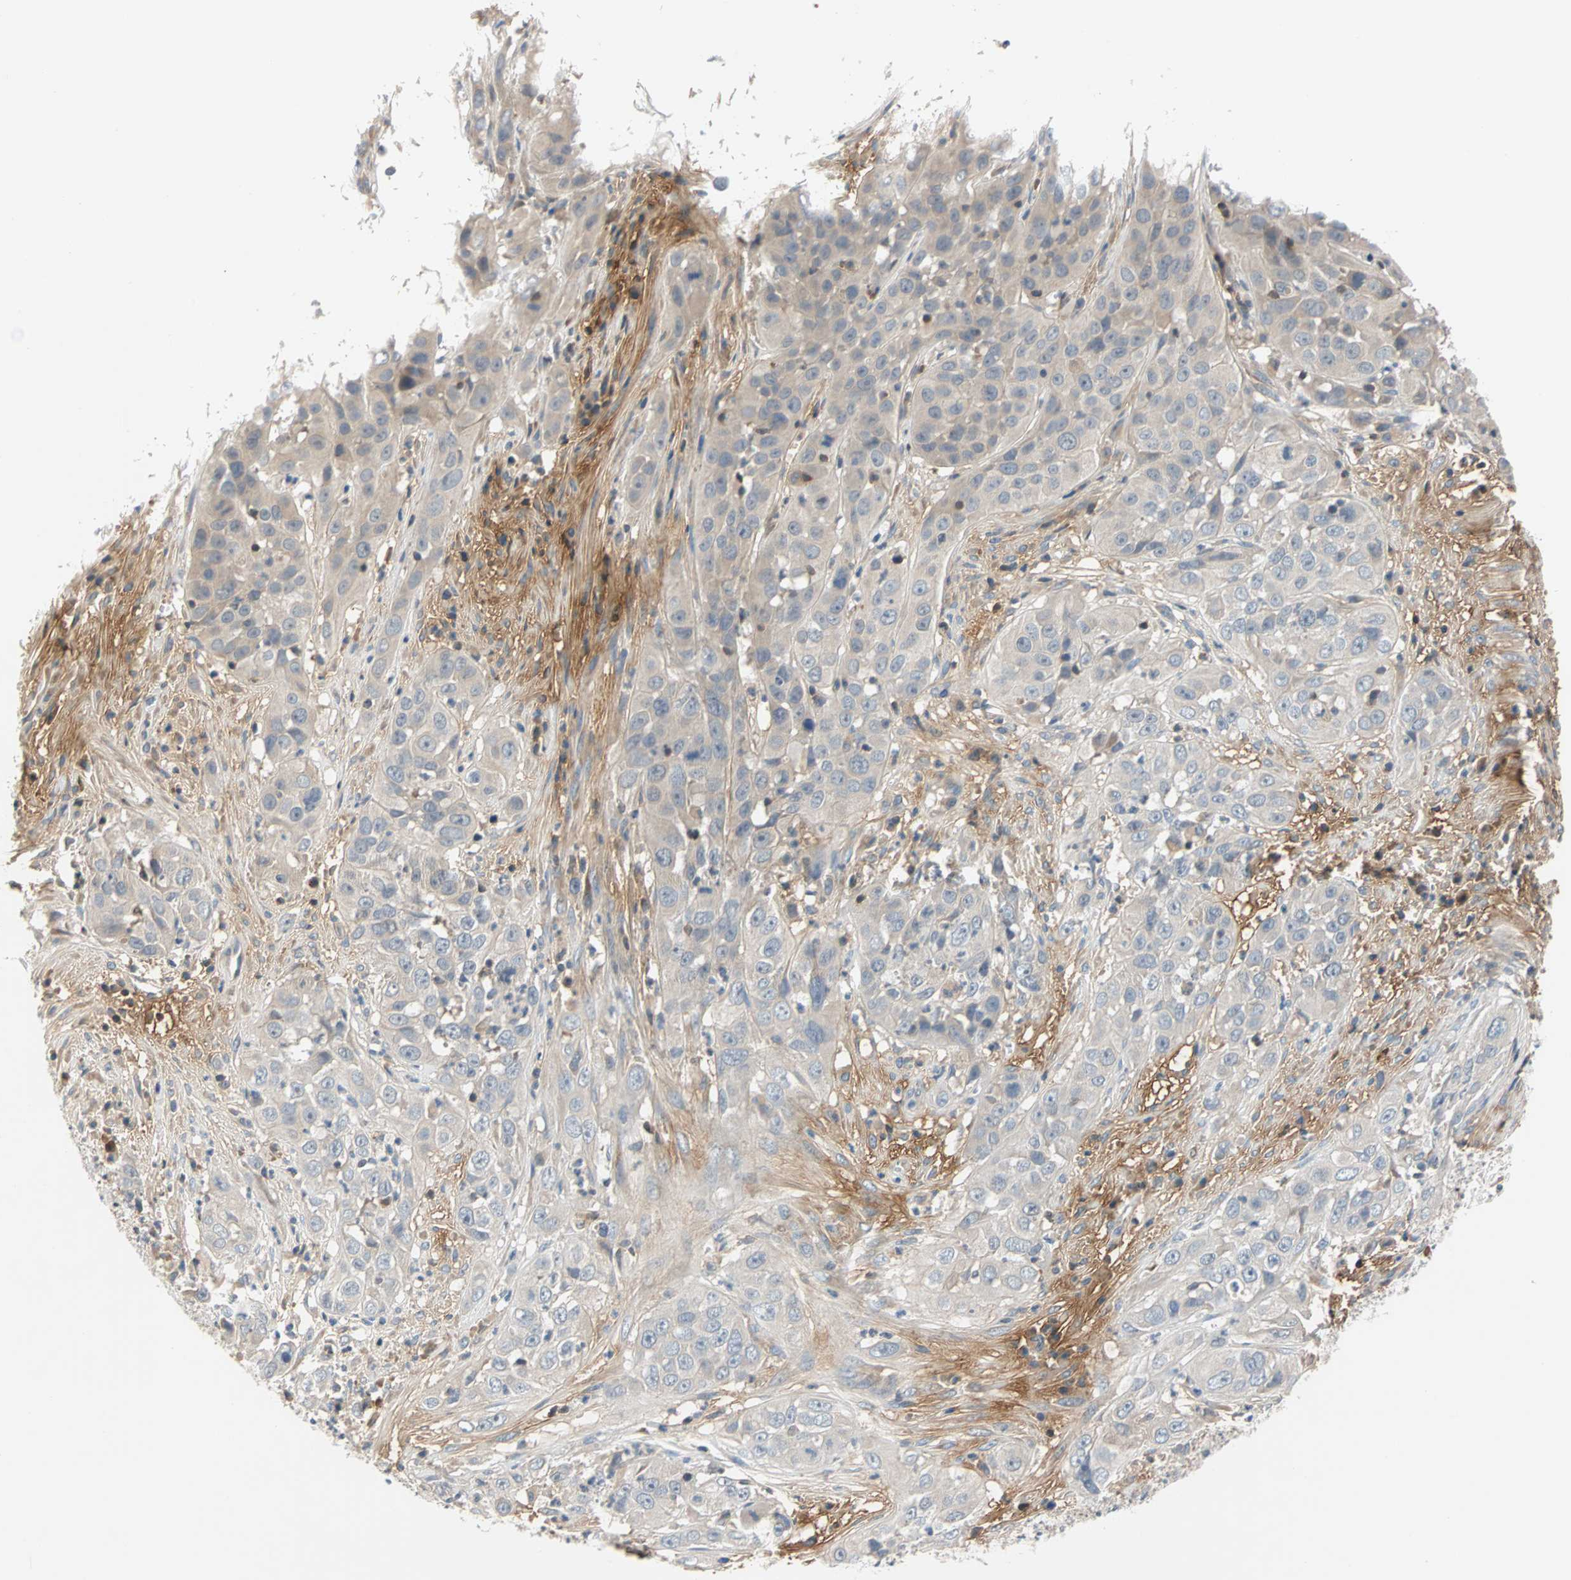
{"staining": {"intensity": "weak", "quantity": ">75%", "location": "cytoplasmic/membranous"}, "tissue": "cervical cancer", "cell_type": "Tumor cells", "image_type": "cancer", "snomed": [{"axis": "morphology", "description": "Squamous cell carcinoma, NOS"}, {"axis": "topography", "description": "Cervix"}], "caption": "DAB immunohistochemical staining of cervical cancer (squamous cell carcinoma) exhibits weak cytoplasmic/membranous protein staining in approximately >75% of tumor cells. The staining was performed using DAB, with brown indicating positive protein expression. Nuclei are stained blue with hematoxylin.", "gene": "MAP4K1", "patient": {"sex": "female", "age": 32}}